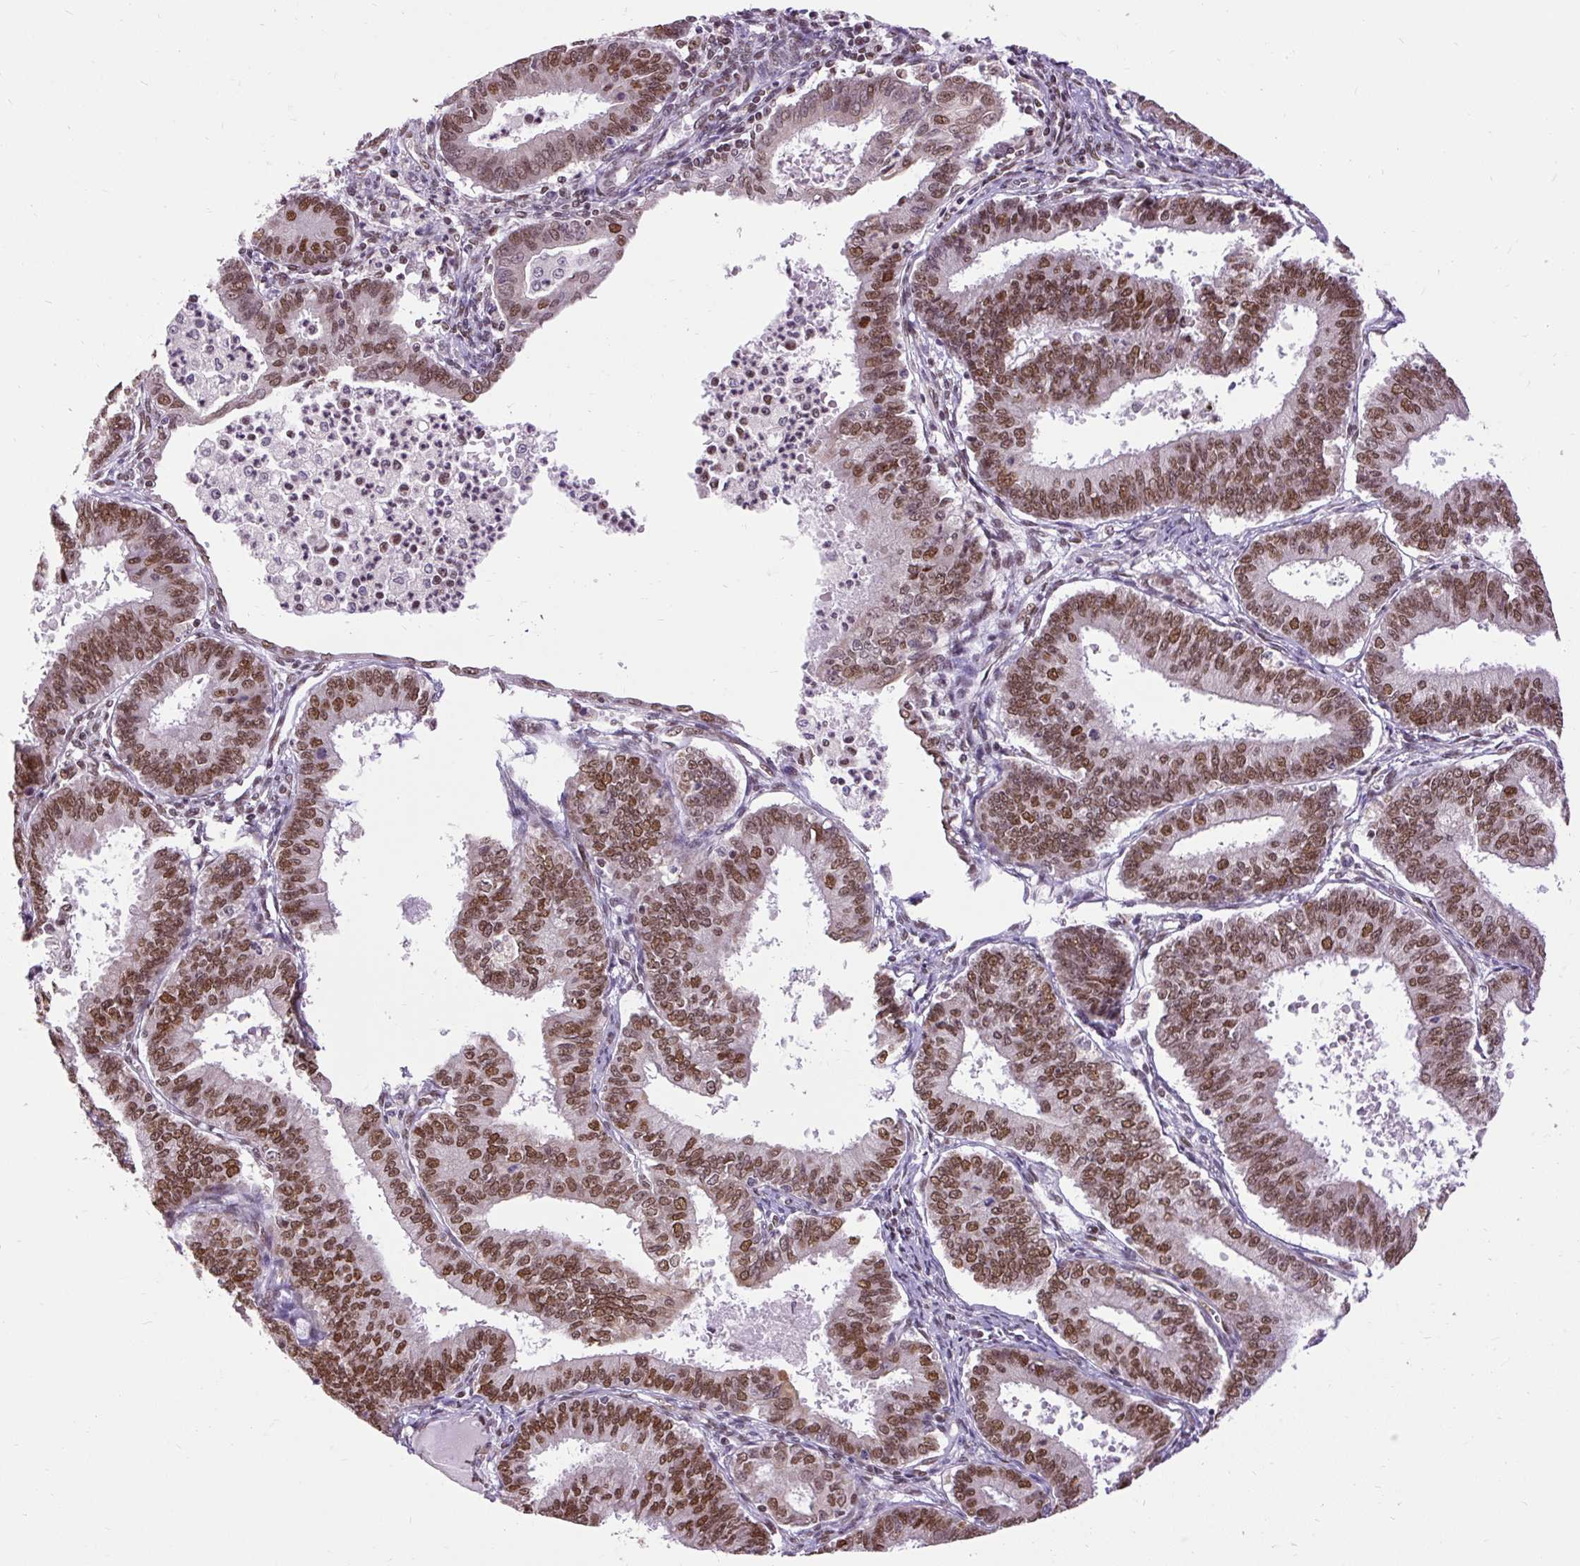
{"staining": {"intensity": "strong", "quantity": ">75%", "location": "nuclear"}, "tissue": "endometrial cancer", "cell_type": "Tumor cells", "image_type": "cancer", "snomed": [{"axis": "morphology", "description": "Adenocarcinoma, NOS"}, {"axis": "topography", "description": "Endometrium"}], "caption": "This histopathology image displays immunohistochemistry (IHC) staining of human endometrial adenocarcinoma, with high strong nuclear expression in about >75% of tumor cells.", "gene": "ZNF672", "patient": {"sex": "female", "age": 73}}